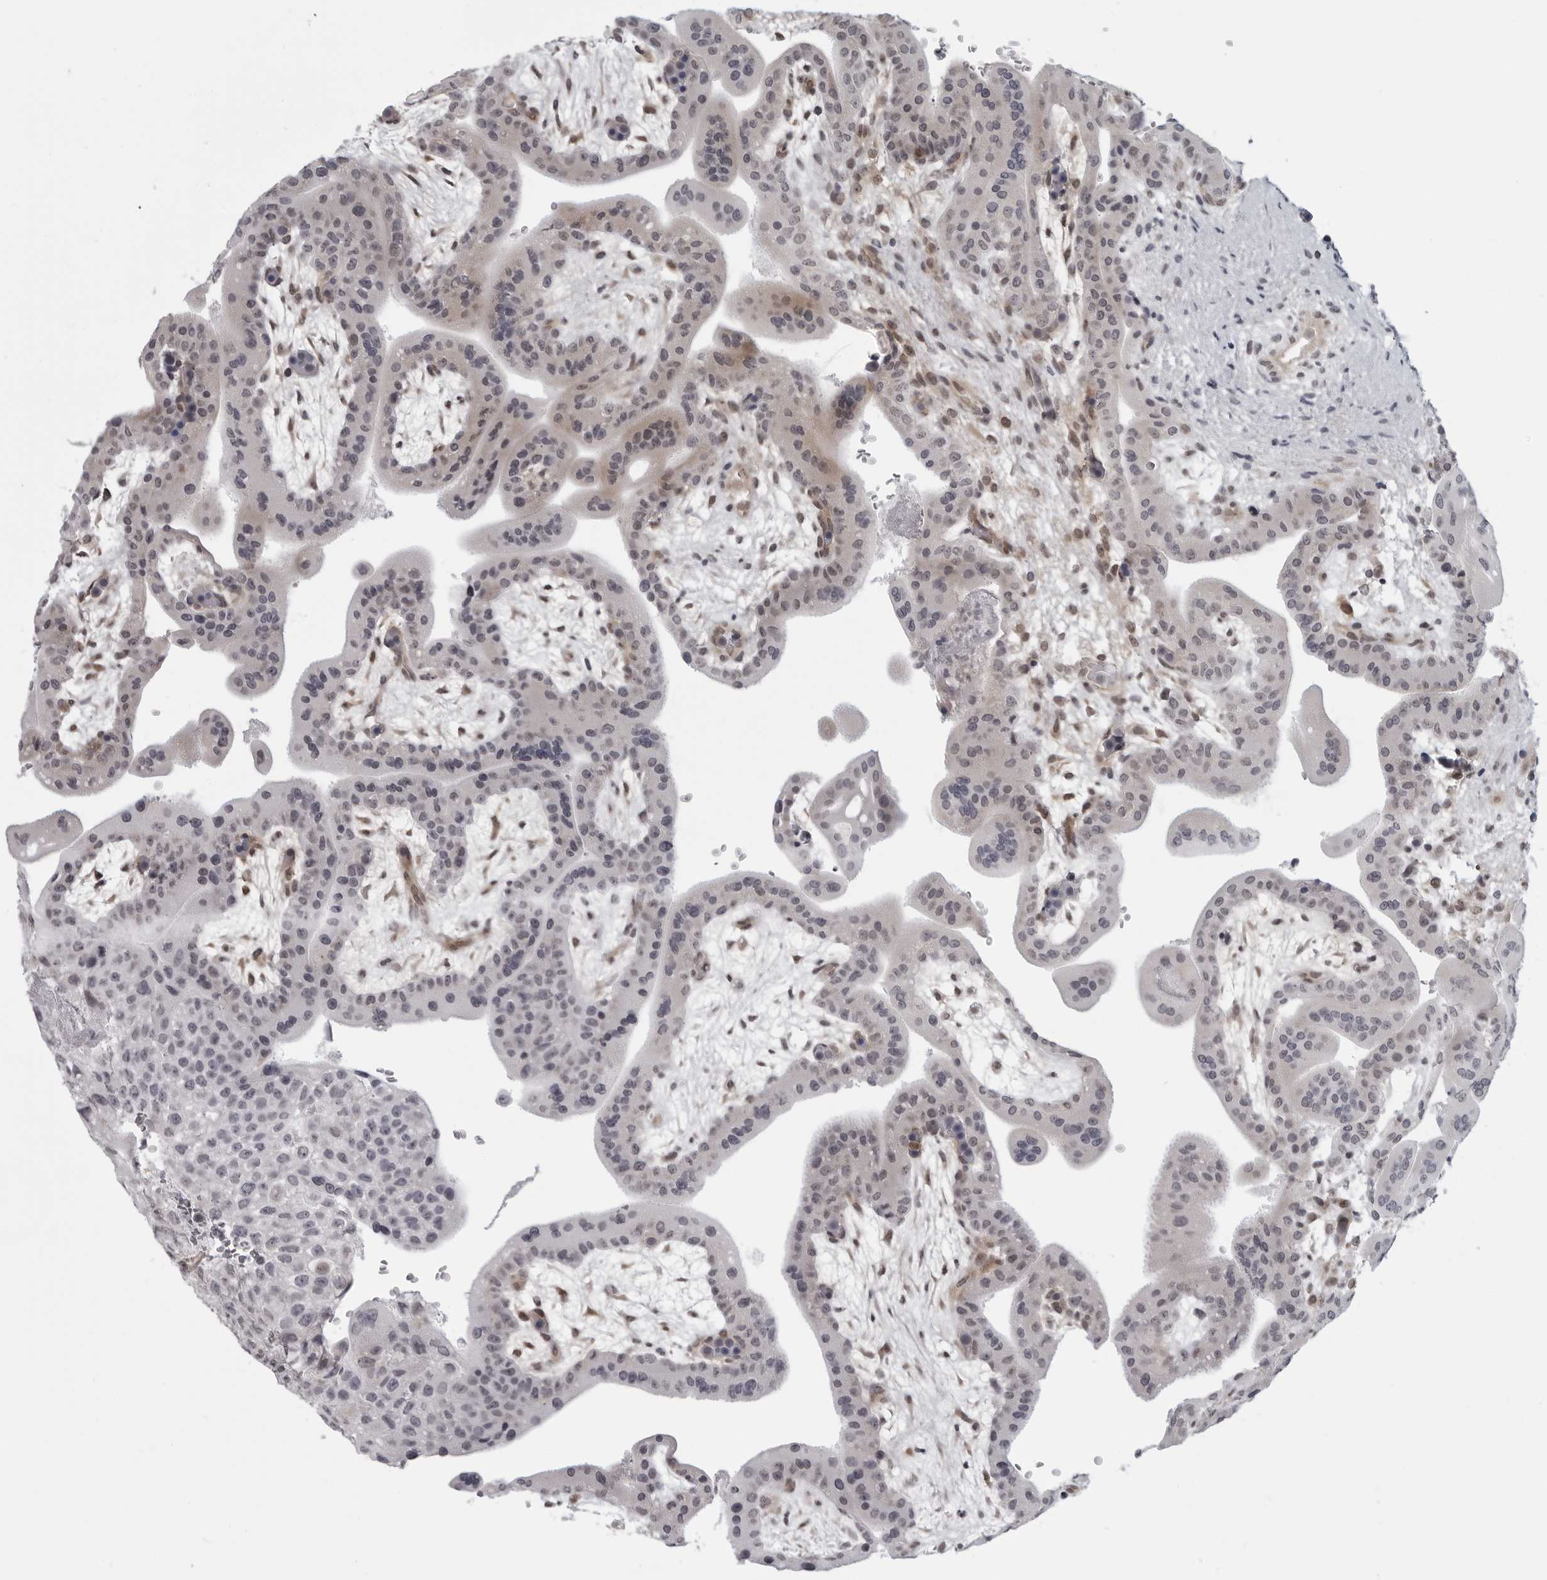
{"staining": {"intensity": "weak", "quantity": "25%-75%", "location": "nuclear"}, "tissue": "placenta", "cell_type": "Decidual cells", "image_type": "normal", "snomed": [{"axis": "morphology", "description": "Normal tissue, NOS"}, {"axis": "topography", "description": "Placenta"}], "caption": "Protein staining of benign placenta displays weak nuclear positivity in approximately 25%-75% of decidual cells. (brown staining indicates protein expression, while blue staining denotes nuclei).", "gene": "MAPK12", "patient": {"sex": "female", "age": 35}}